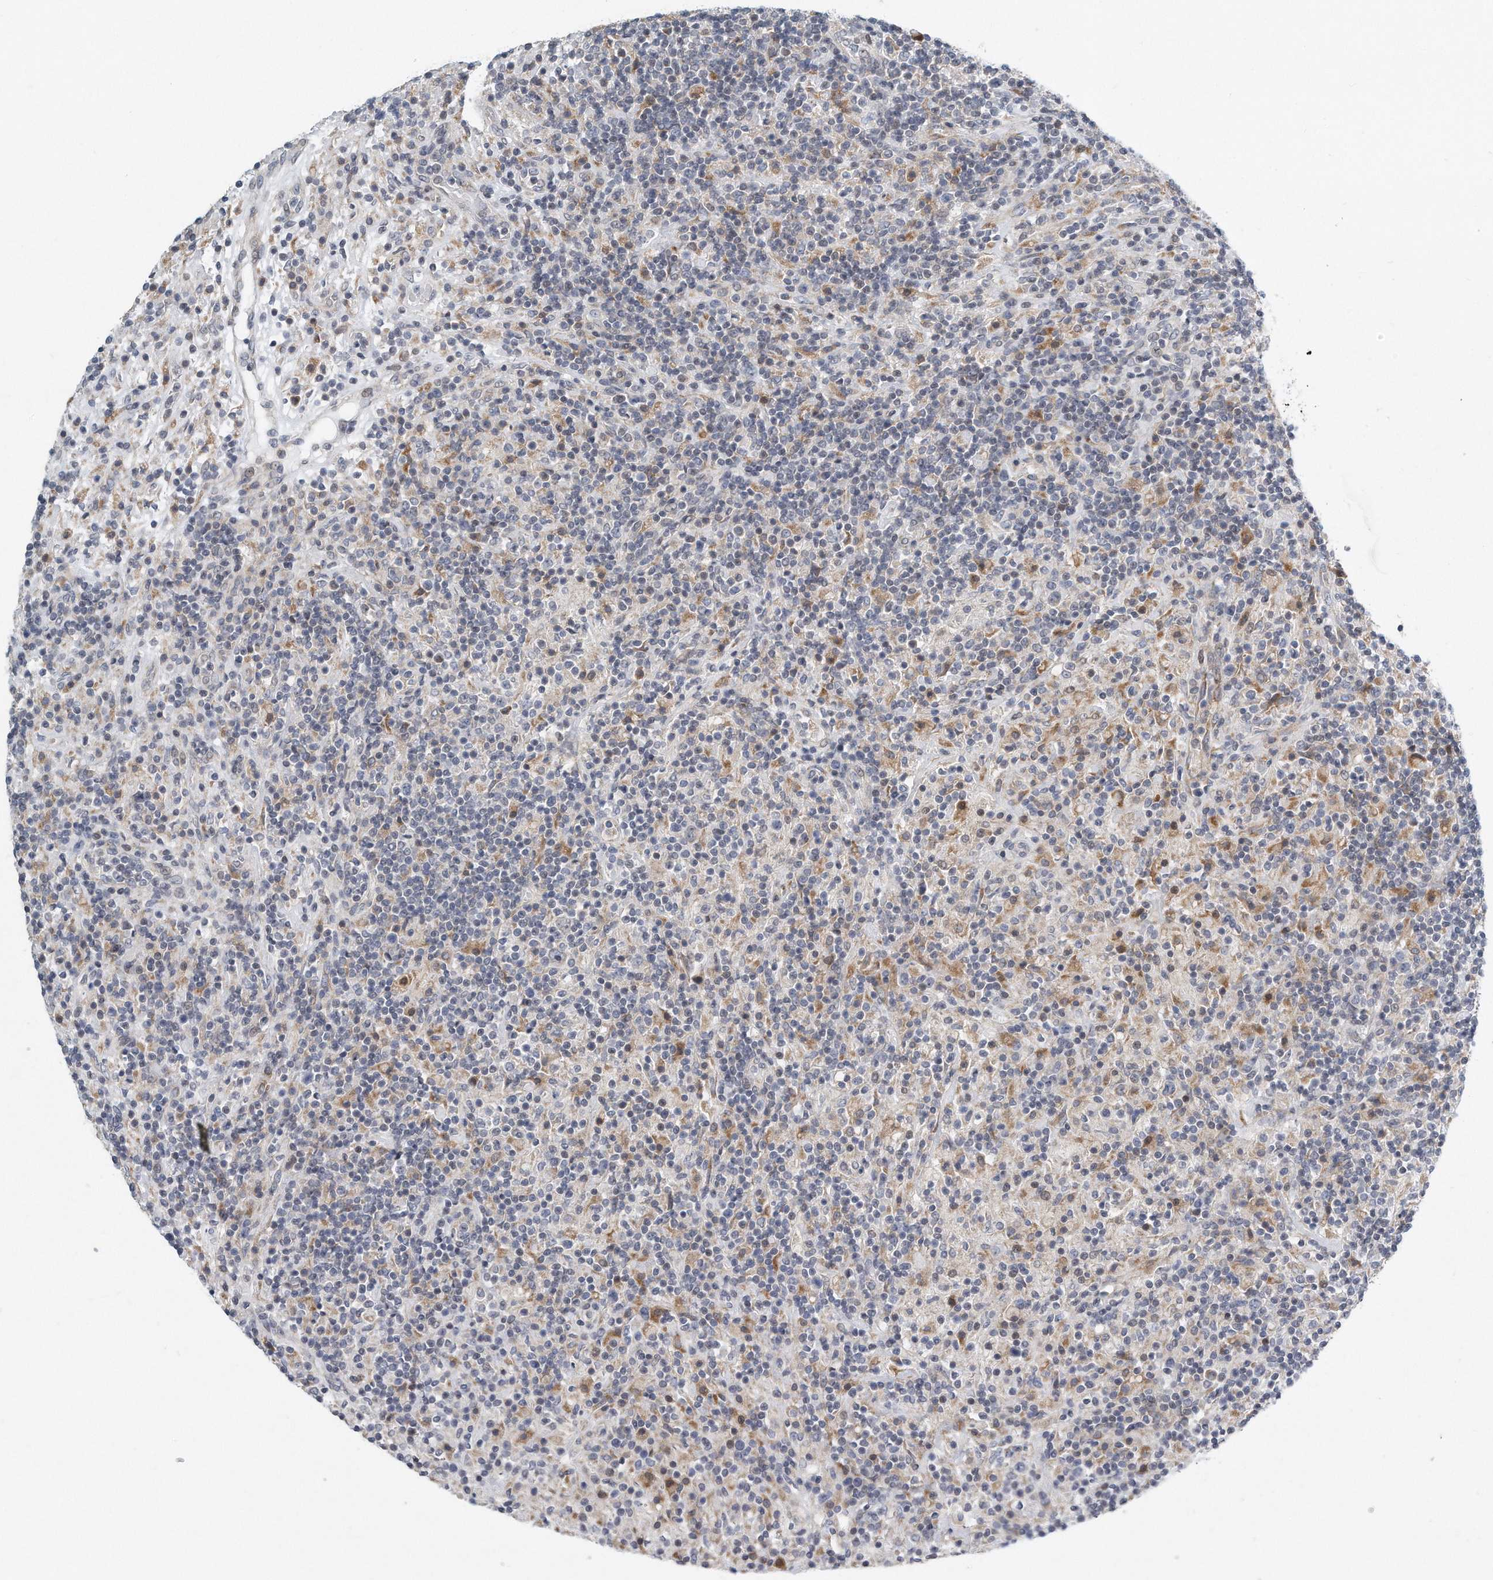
{"staining": {"intensity": "negative", "quantity": "none", "location": "none"}, "tissue": "lymphoma", "cell_type": "Tumor cells", "image_type": "cancer", "snomed": [{"axis": "morphology", "description": "Hodgkin's disease, NOS"}, {"axis": "topography", "description": "Lymph node"}], "caption": "DAB immunohistochemical staining of lymphoma reveals no significant positivity in tumor cells.", "gene": "VLDLR", "patient": {"sex": "male", "age": 70}}